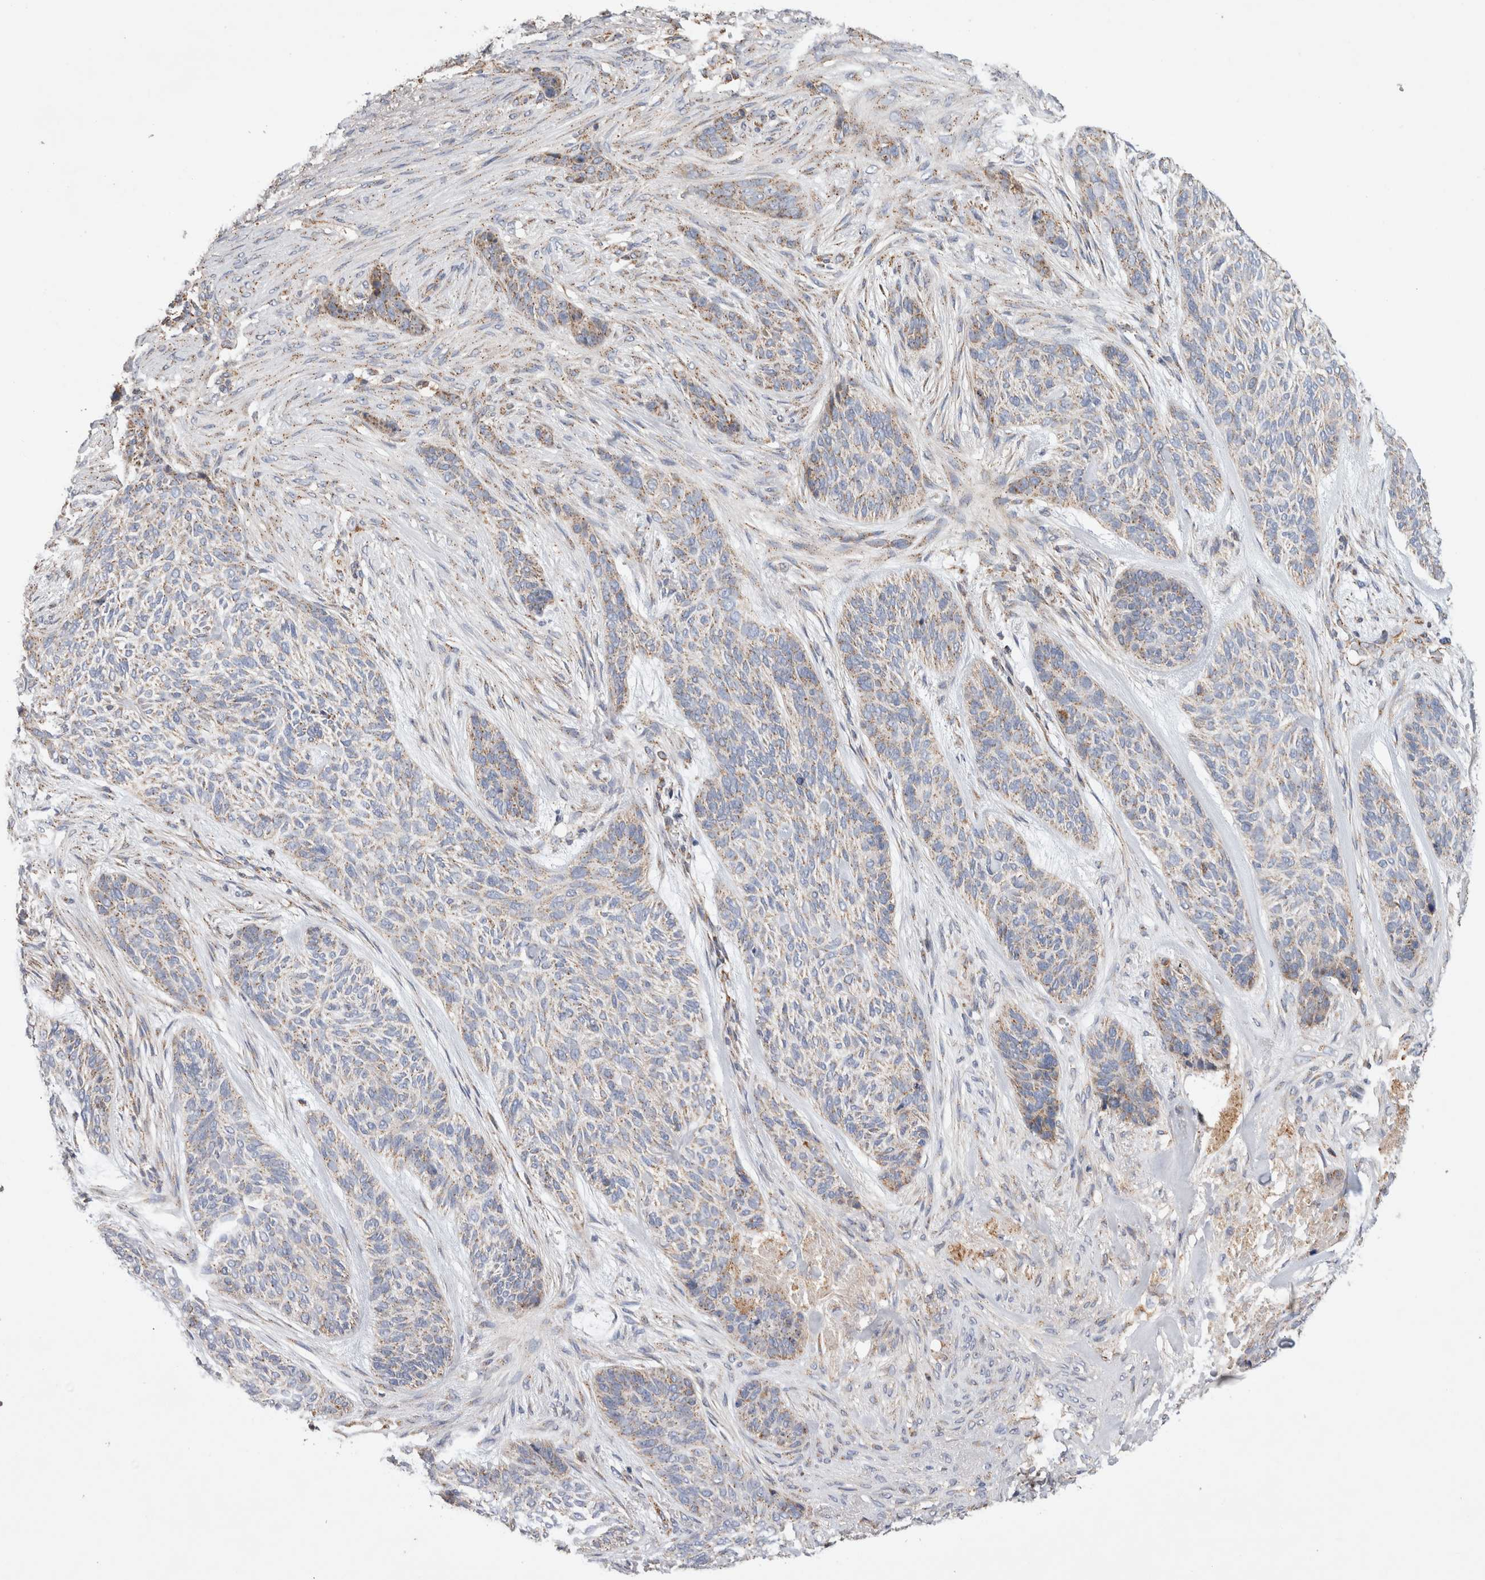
{"staining": {"intensity": "weak", "quantity": "25%-75%", "location": "cytoplasmic/membranous"}, "tissue": "skin cancer", "cell_type": "Tumor cells", "image_type": "cancer", "snomed": [{"axis": "morphology", "description": "Basal cell carcinoma"}, {"axis": "topography", "description": "Skin"}], "caption": "DAB (3,3'-diaminobenzidine) immunohistochemical staining of basal cell carcinoma (skin) exhibits weak cytoplasmic/membranous protein expression in about 25%-75% of tumor cells.", "gene": "IARS2", "patient": {"sex": "male", "age": 55}}